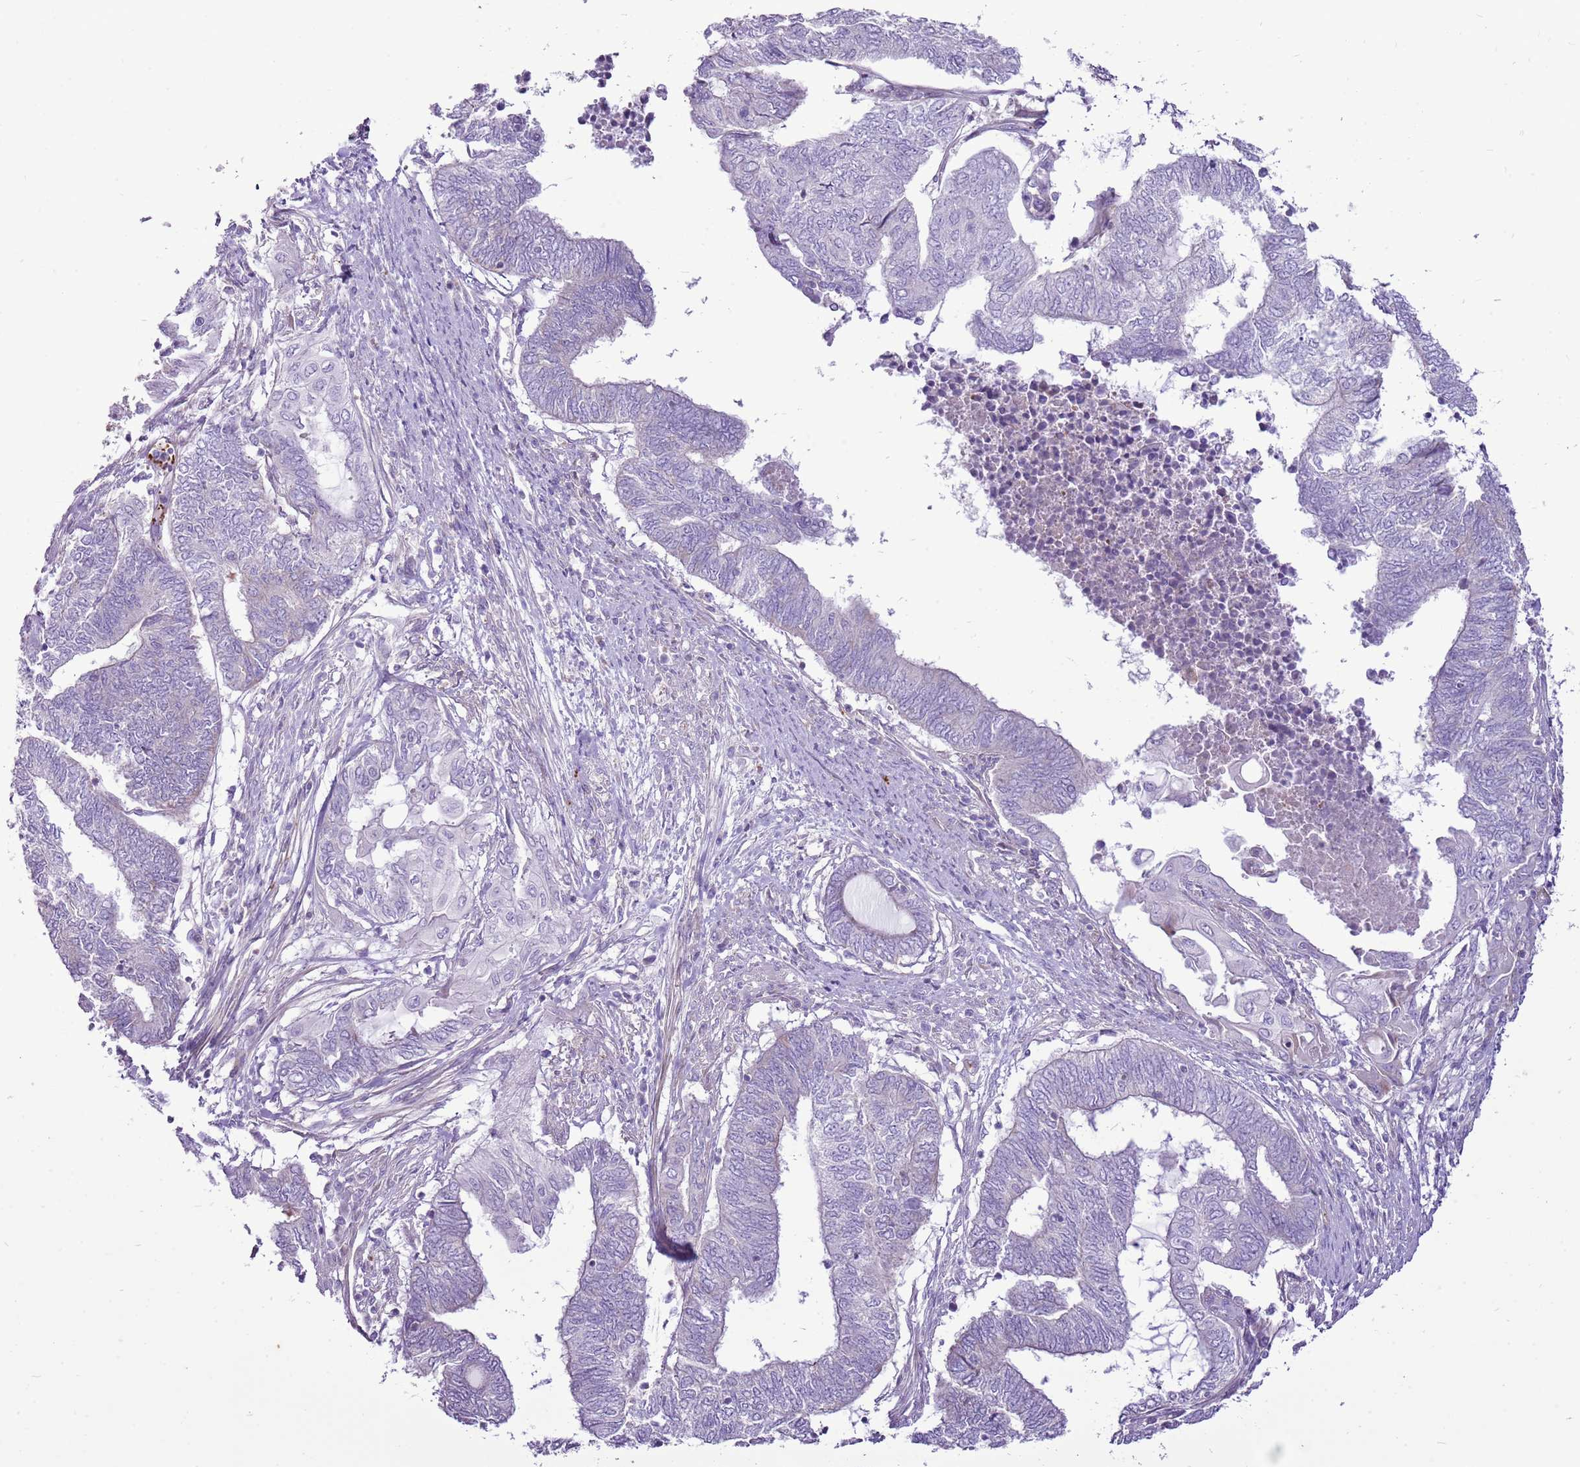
{"staining": {"intensity": "negative", "quantity": "none", "location": "none"}, "tissue": "endometrial cancer", "cell_type": "Tumor cells", "image_type": "cancer", "snomed": [{"axis": "morphology", "description": "Adenocarcinoma, NOS"}, {"axis": "topography", "description": "Uterus"}, {"axis": "topography", "description": "Endometrium"}], "caption": "Immunohistochemistry (IHC) photomicrograph of neoplastic tissue: human endometrial adenocarcinoma stained with DAB shows no significant protein staining in tumor cells. (DAB (3,3'-diaminobenzidine) immunohistochemistry visualized using brightfield microscopy, high magnification).", "gene": "CHAC2", "patient": {"sex": "female", "age": 70}}